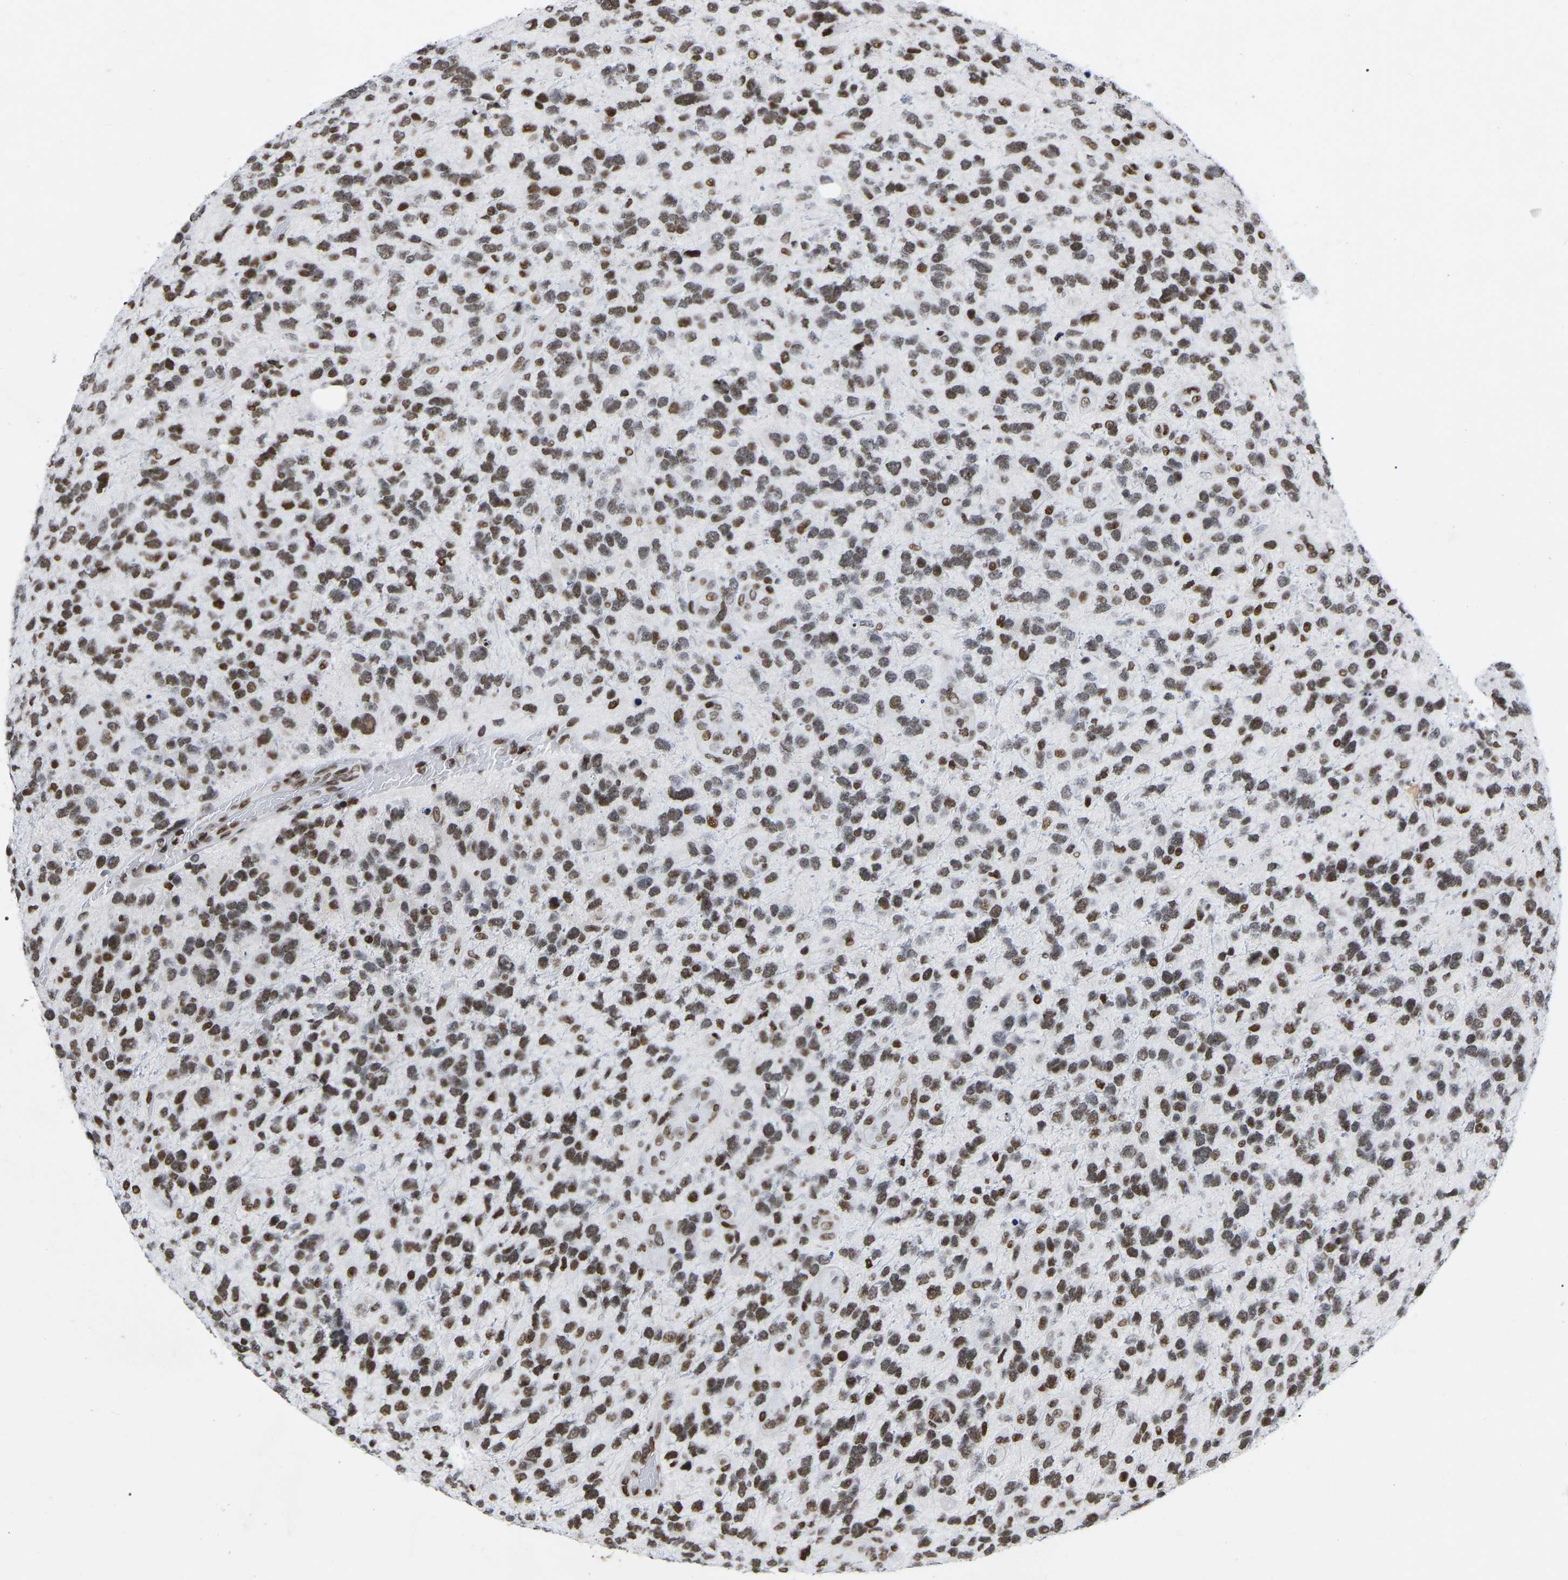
{"staining": {"intensity": "moderate", "quantity": ">75%", "location": "nuclear"}, "tissue": "glioma", "cell_type": "Tumor cells", "image_type": "cancer", "snomed": [{"axis": "morphology", "description": "Glioma, malignant, High grade"}, {"axis": "topography", "description": "Brain"}], "caption": "Immunohistochemistry histopathology image of human glioma stained for a protein (brown), which reveals medium levels of moderate nuclear positivity in about >75% of tumor cells.", "gene": "PRCC", "patient": {"sex": "female", "age": 58}}